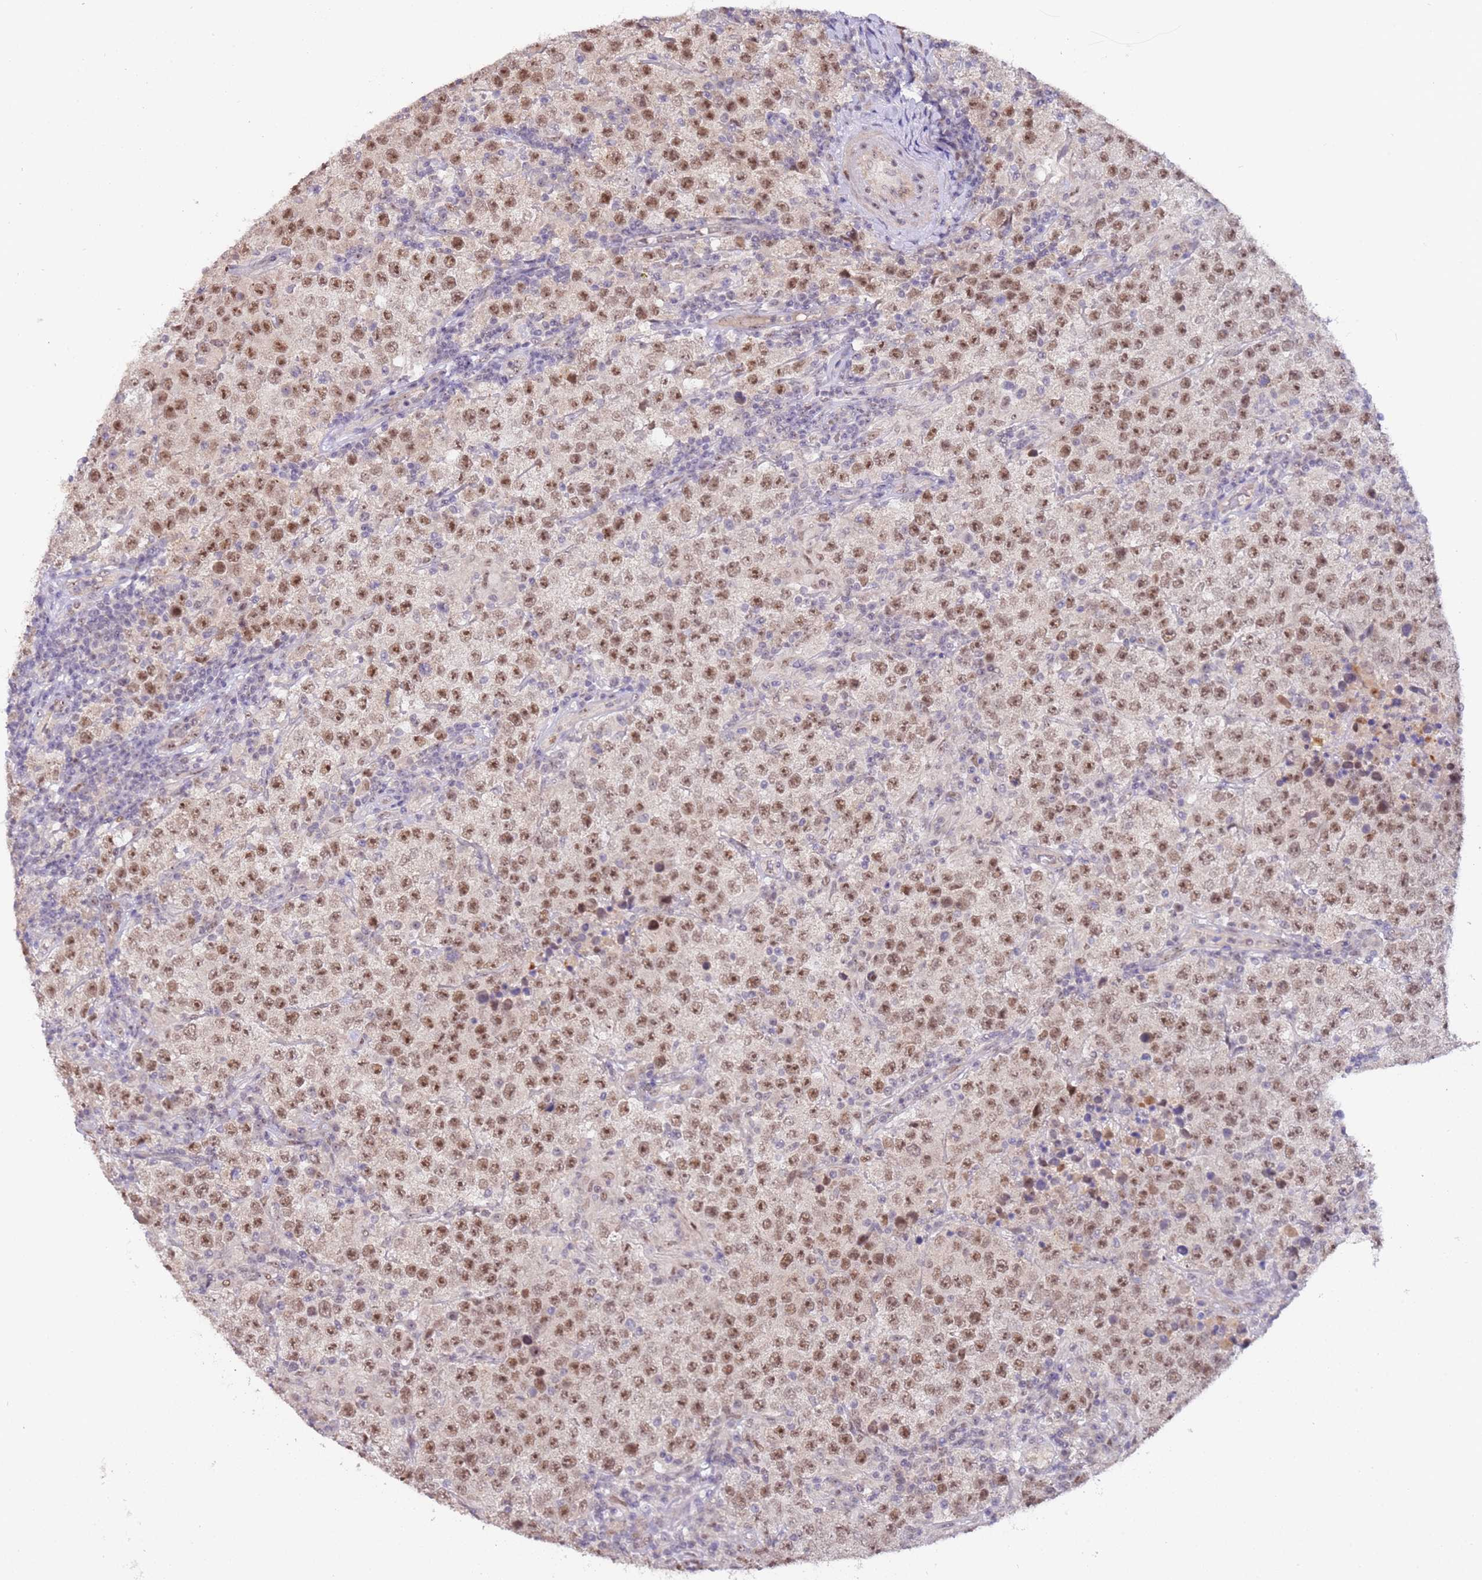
{"staining": {"intensity": "moderate", "quantity": ">75%", "location": "nuclear"}, "tissue": "testis cancer", "cell_type": "Tumor cells", "image_type": "cancer", "snomed": [{"axis": "morphology", "description": "Seminoma, NOS"}, {"axis": "morphology", "description": "Carcinoma, Embryonal, NOS"}, {"axis": "topography", "description": "Testis"}], "caption": "A high-resolution histopathology image shows immunohistochemistry (IHC) staining of seminoma (testis), which displays moderate nuclear staining in about >75% of tumor cells. Using DAB (3,3'-diaminobenzidine) (brown) and hematoxylin (blue) stains, captured at high magnification using brightfield microscopy.", "gene": "LGALSL", "patient": {"sex": "male", "age": 41}}